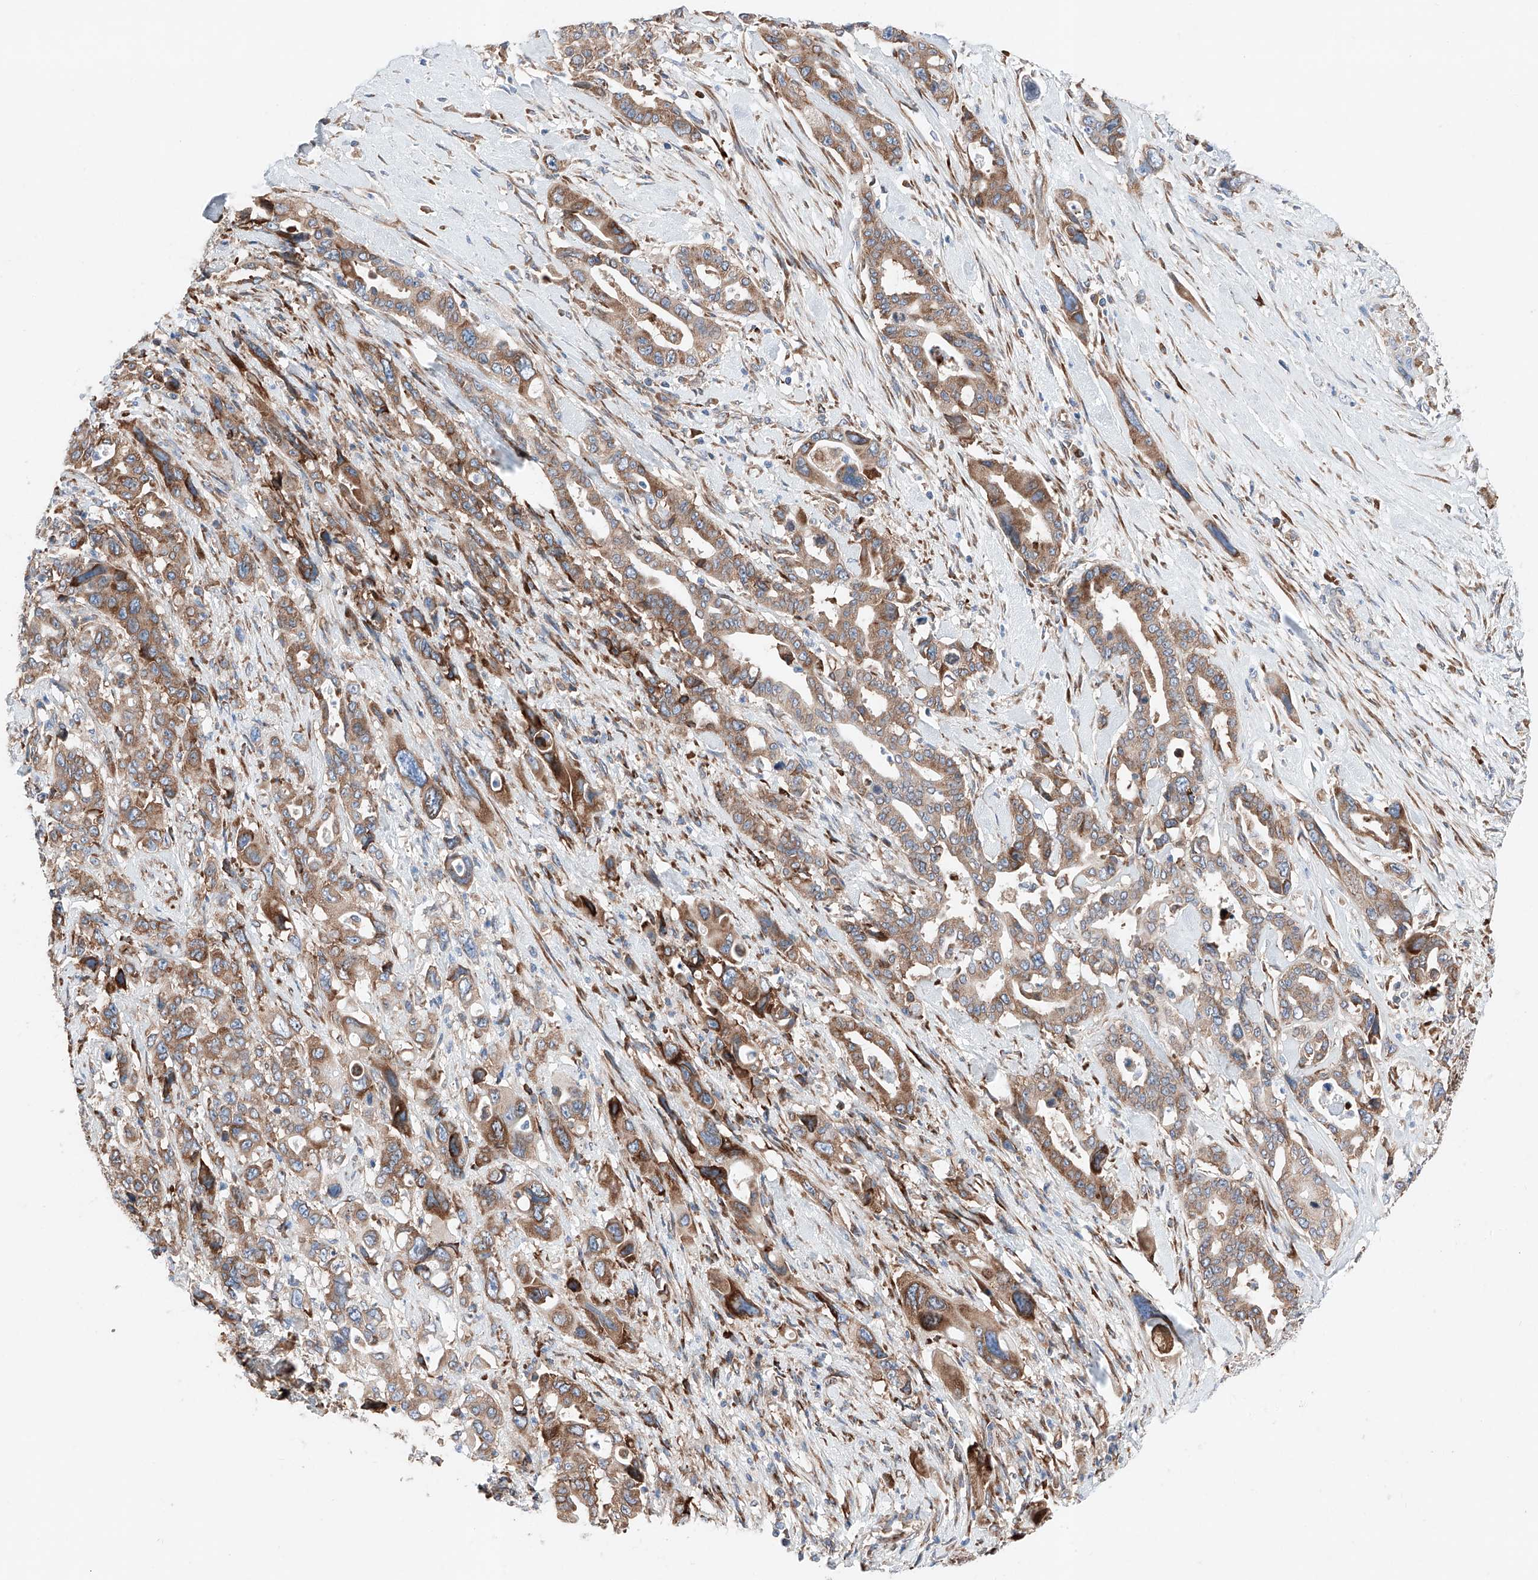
{"staining": {"intensity": "moderate", "quantity": ">75%", "location": "cytoplasmic/membranous"}, "tissue": "pancreatic cancer", "cell_type": "Tumor cells", "image_type": "cancer", "snomed": [{"axis": "morphology", "description": "Adenocarcinoma, NOS"}, {"axis": "topography", "description": "Pancreas"}], "caption": "Tumor cells exhibit moderate cytoplasmic/membranous positivity in about >75% of cells in pancreatic cancer (adenocarcinoma).", "gene": "CRELD1", "patient": {"sex": "male", "age": 46}}